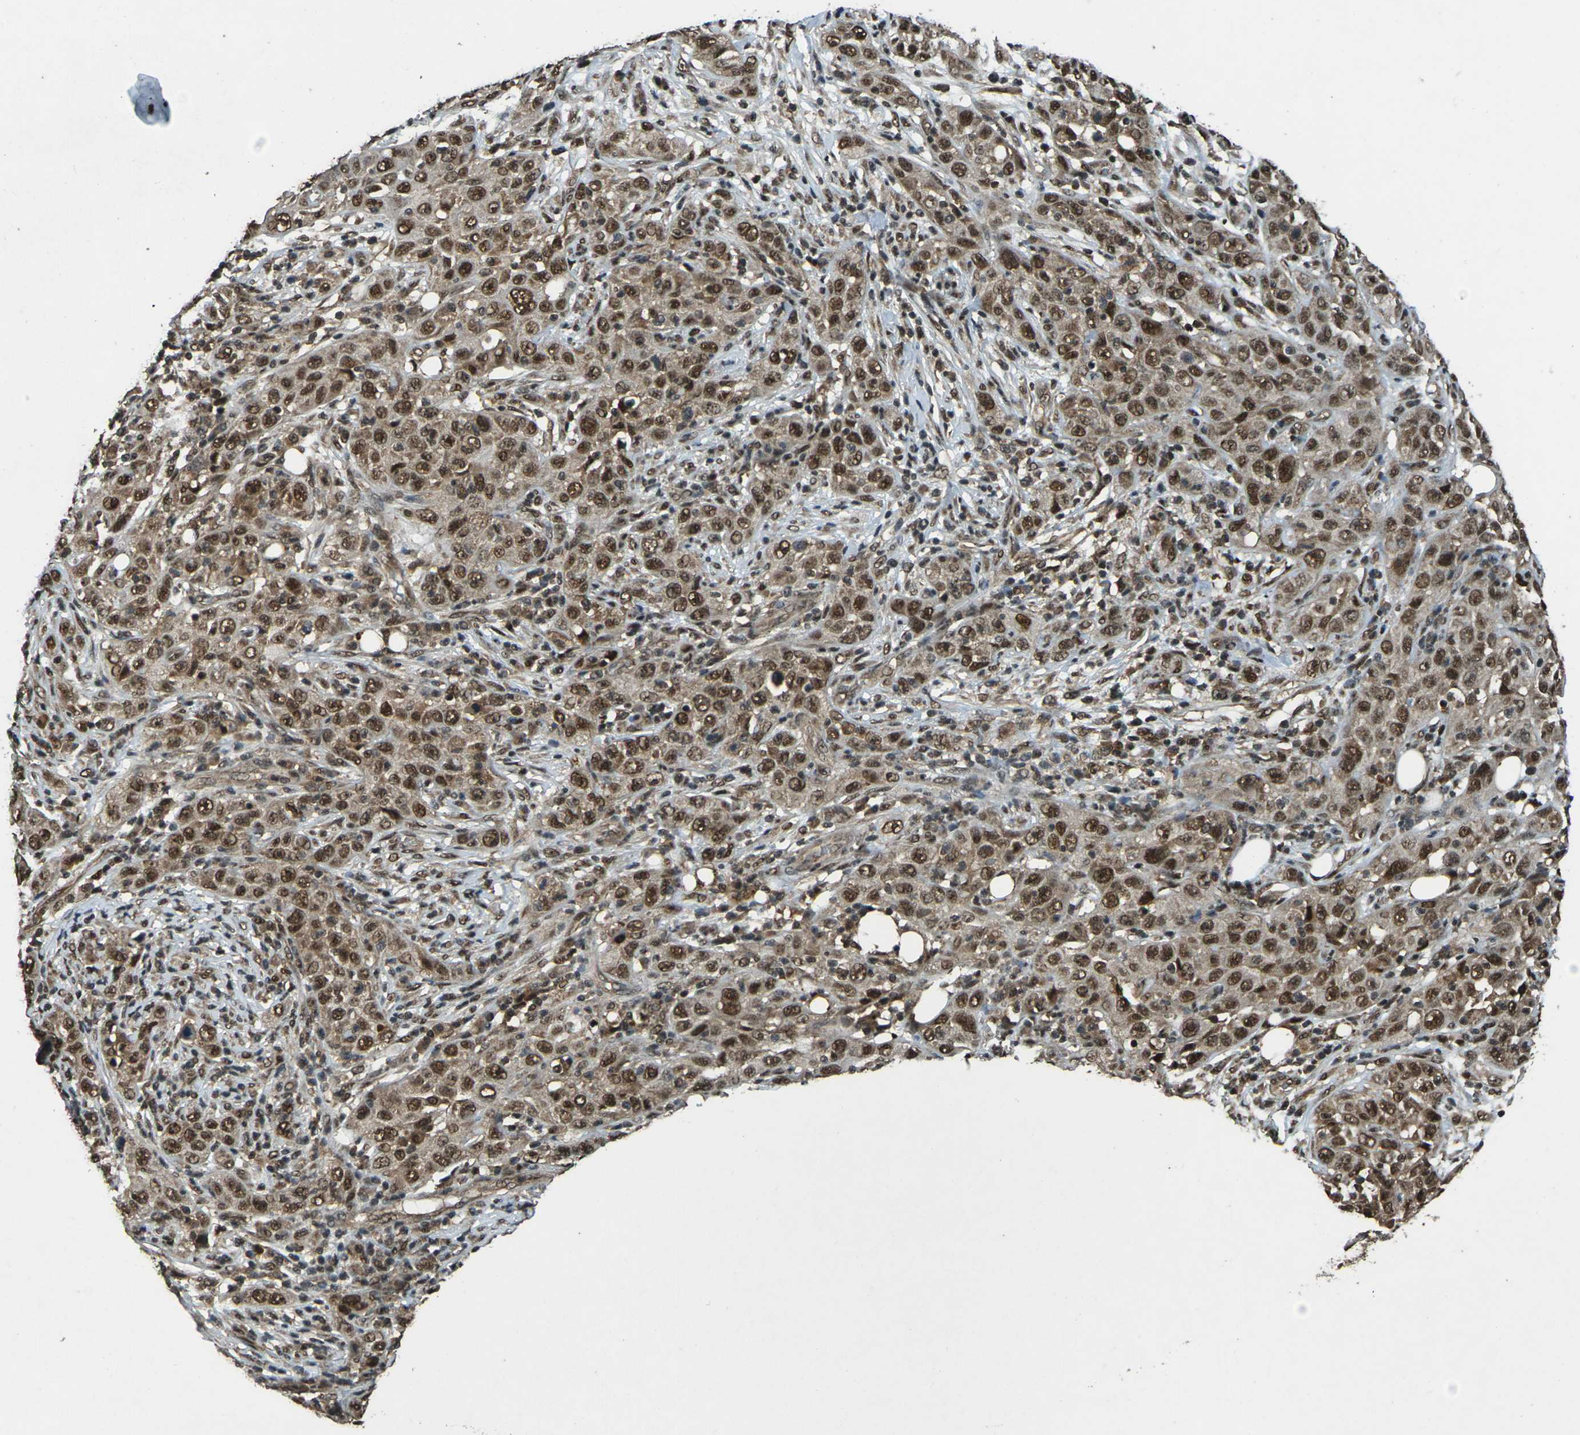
{"staining": {"intensity": "strong", "quantity": ">75%", "location": "cytoplasmic/membranous,nuclear"}, "tissue": "skin cancer", "cell_type": "Tumor cells", "image_type": "cancer", "snomed": [{"axis": "morphology", "description": "Squamous cell carcinoma, NOS"}, {"axis": "topography", "description": "Skin"}], "caption": "The immunohistochemical stain labels strong cytoplasmic/membranous and nuclear staining in tumor cells of skin squamous cell carcinoma tissue.", "gene": "NR4A2", "patient": {"sex": "female", "age": 88}}